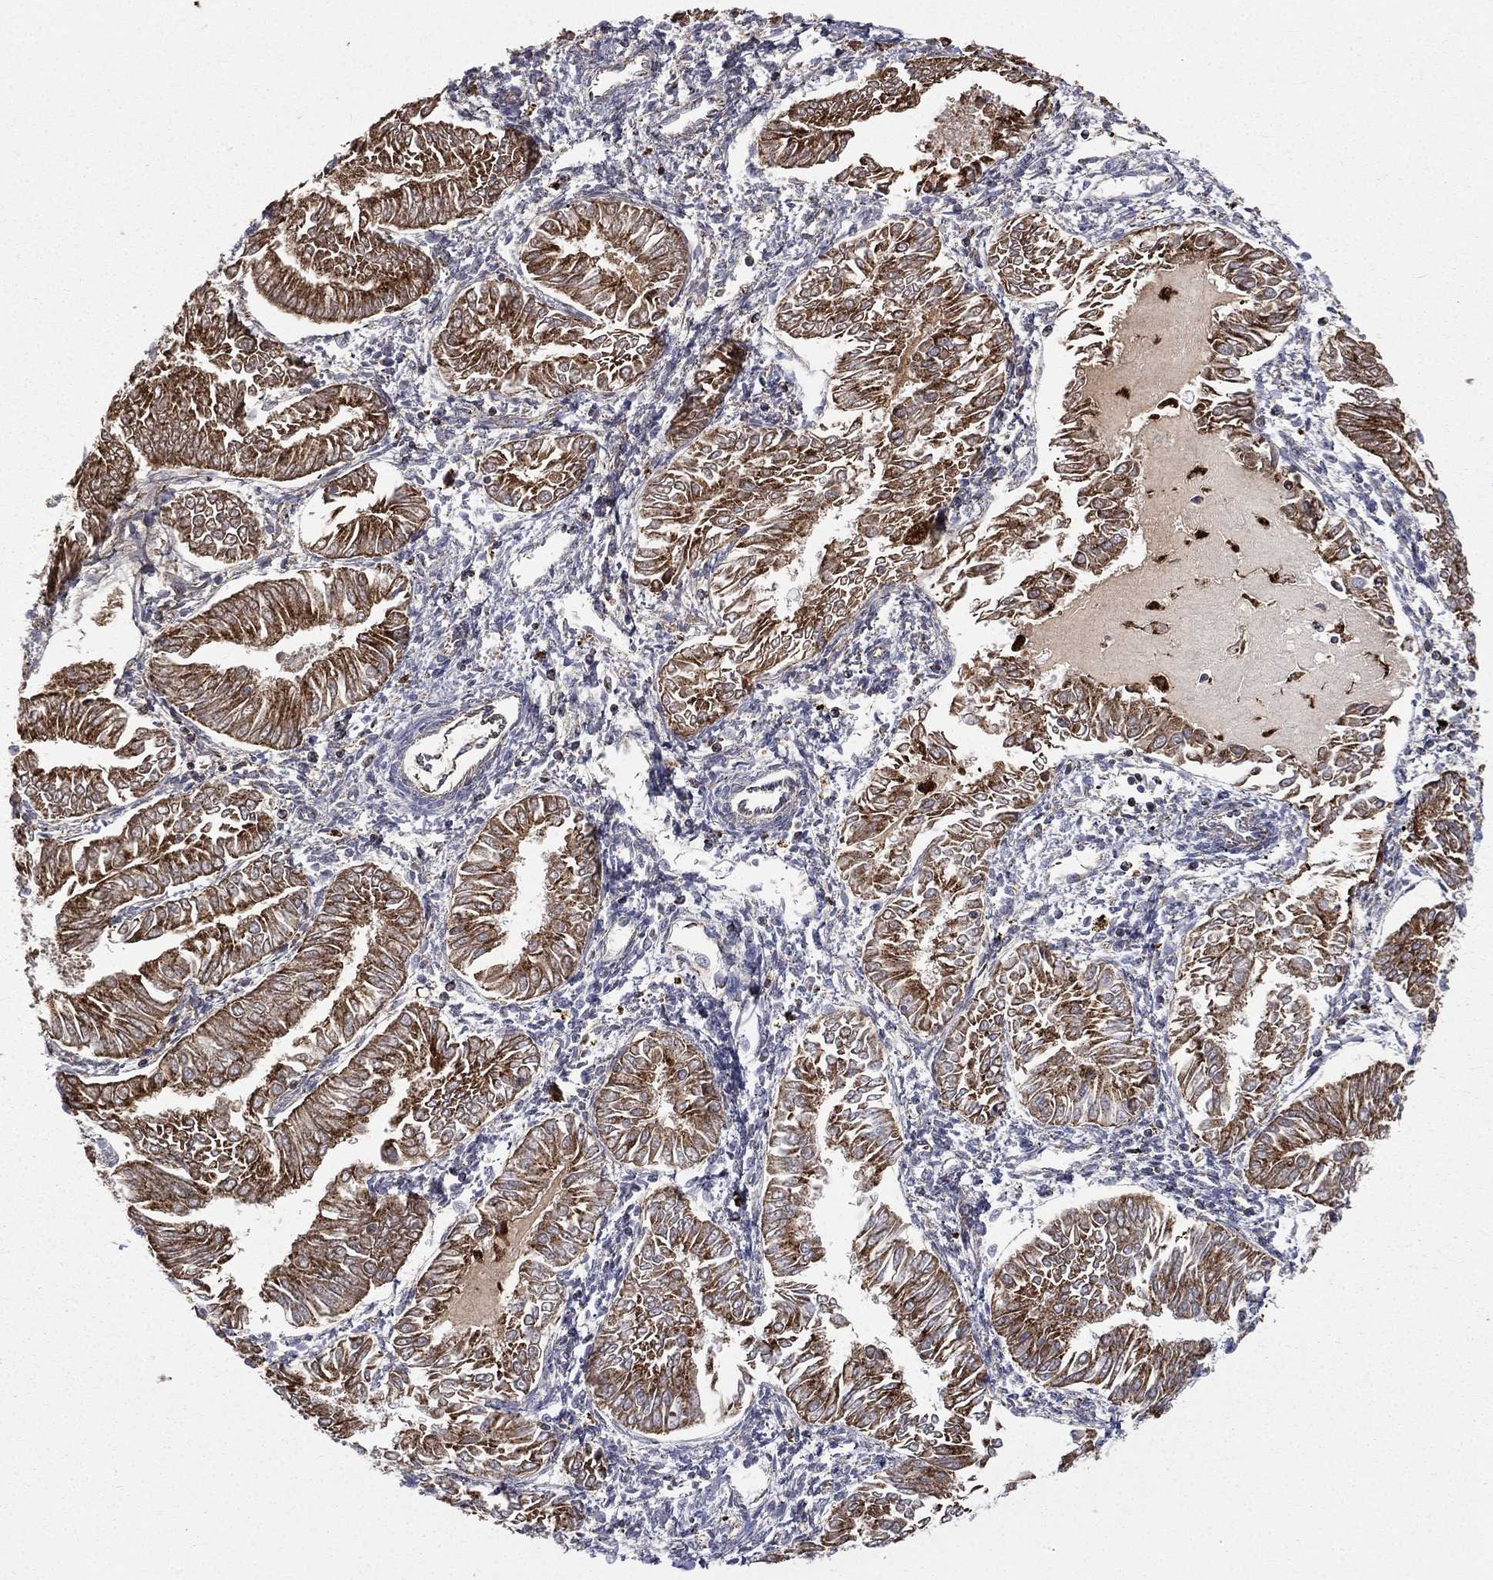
{"staining": {"intensity": "strong", "quantity": ">75%", "location": "cytoplasmic/membranous"}, "tissue": "endometrial cancer", "cell_type": "Tumor cells", "image_type": "cancer", "snomed": [{"axis": "morphology", "description": "Adenocarcinoma, NOS"}, {"axis": "topography", "description": "Endometrium"}], "caption": "A high amount of strong cytoplasmic/membranous expression is appreciated in approximately >75% of tumor cells in endometrial adenocarcinoma tissue.", "gene": "RIN3", "patient": {"sex": "female", "age": 53}}